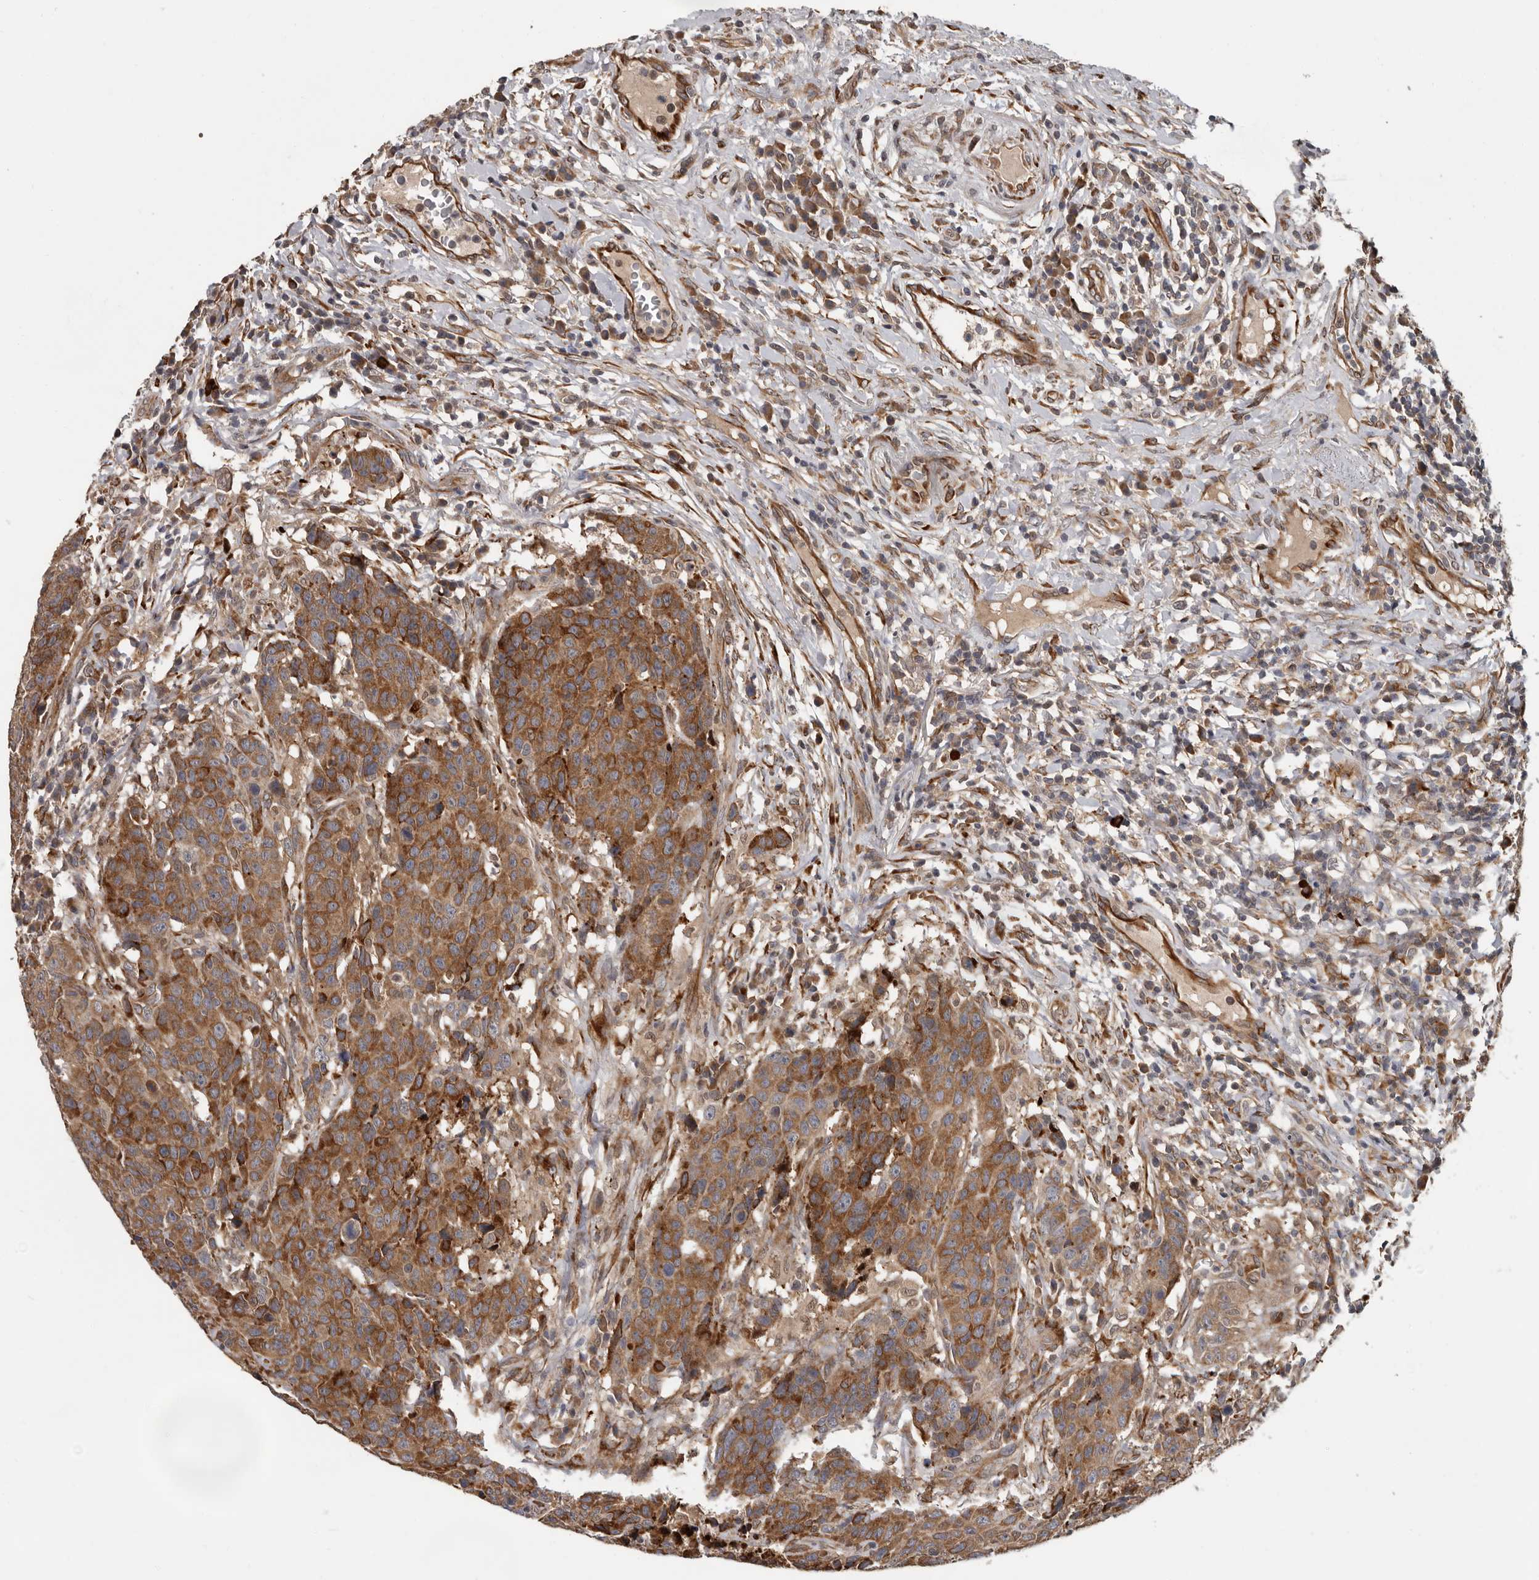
{"staining": {"intensity": "moderate", "quantity": ">75%", "location": "cytoplasmic/membranous"}, "tissue": "head and neck cancer", "cell_type": "Tumor cells", "image_type": "cancer", "snomed": [{"axis": "morphology", "description": "Squamous cell carcinoma, NOS"}, {"axis": "topography", "description": "Head-Neck"}], "caption": "A high-resolution micrograph shows immunohistochemistry (IHC) staining of head and neck squamous cell carcinoma, which displays moderate cytoplasmic/membranous expression in about >75% of tumor cells. The staining was performed using DAB (3,3'-diaminobenzidine), with brown indicating positive protein expression. Nuclei are stained blue with hematoxylin.", "gene": "MTF1", "patient": {"sex": "male", "age": 66}}